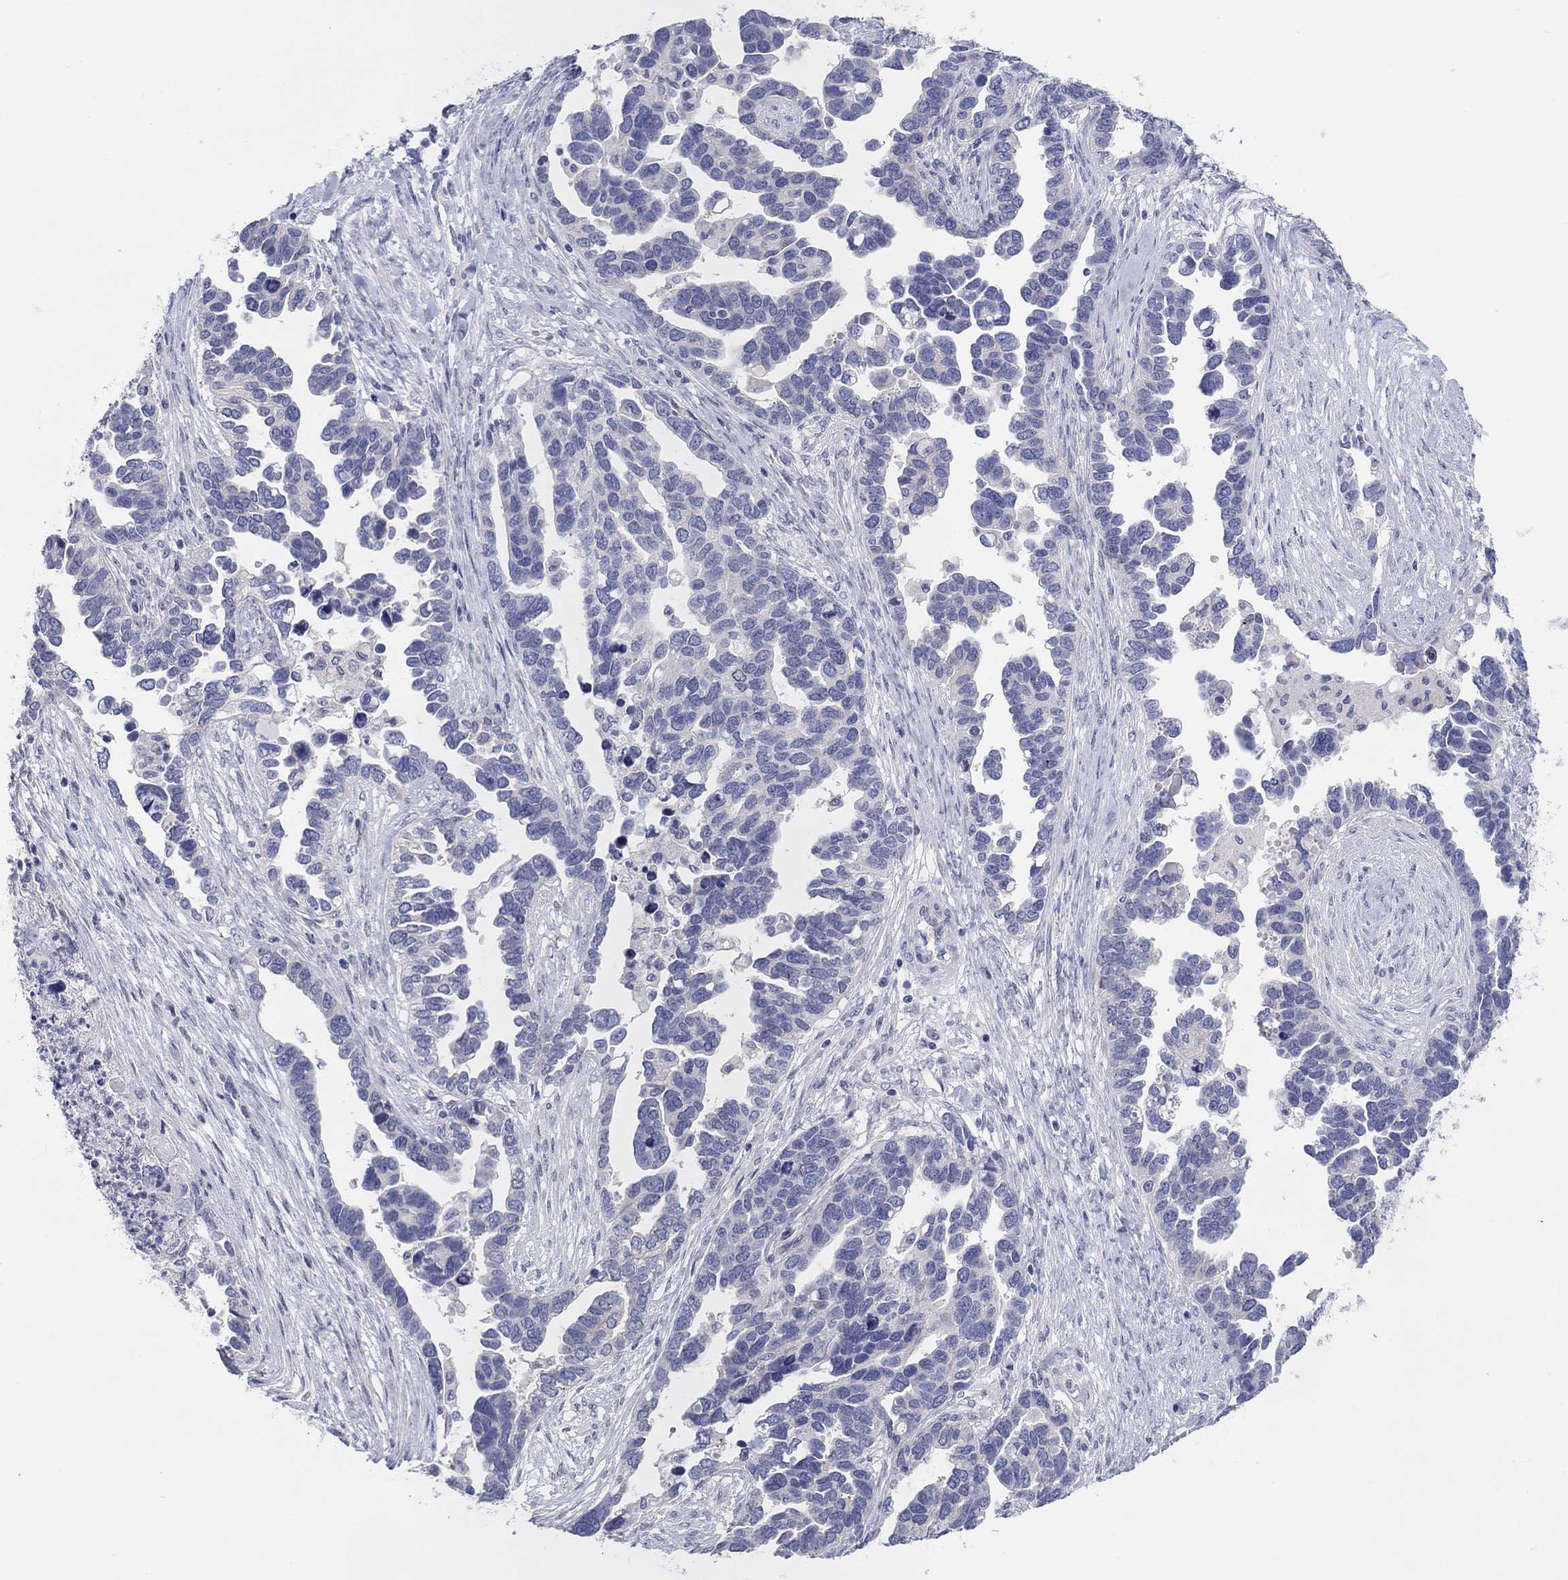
{"staining": {"intensity": "negative", "quantity": "none", "location": "none"}, "tissue": "ovarian cancer", "cell_type": "Tumor cells", "image_type": "cancer", "snomed": [{"axis": "morphology", "description": "Cystadenocarcinoma, serous, NOS"}, {"axis": "topography", "description": "Ovary"}], "caption": "Immunohistochemistry (IHC) micrograph of human ovarian cancer (serous cystadenocarcinoma) stained for a protein (brown), which displays no expression in tumor cells. Brightfield microscopy of immunohistochemistry stained with DAB (brown) and hematoxylin (blue), captured at high magnification.", "gene": "CPNE6", "patient": {"sex": "female", "age": 54}}